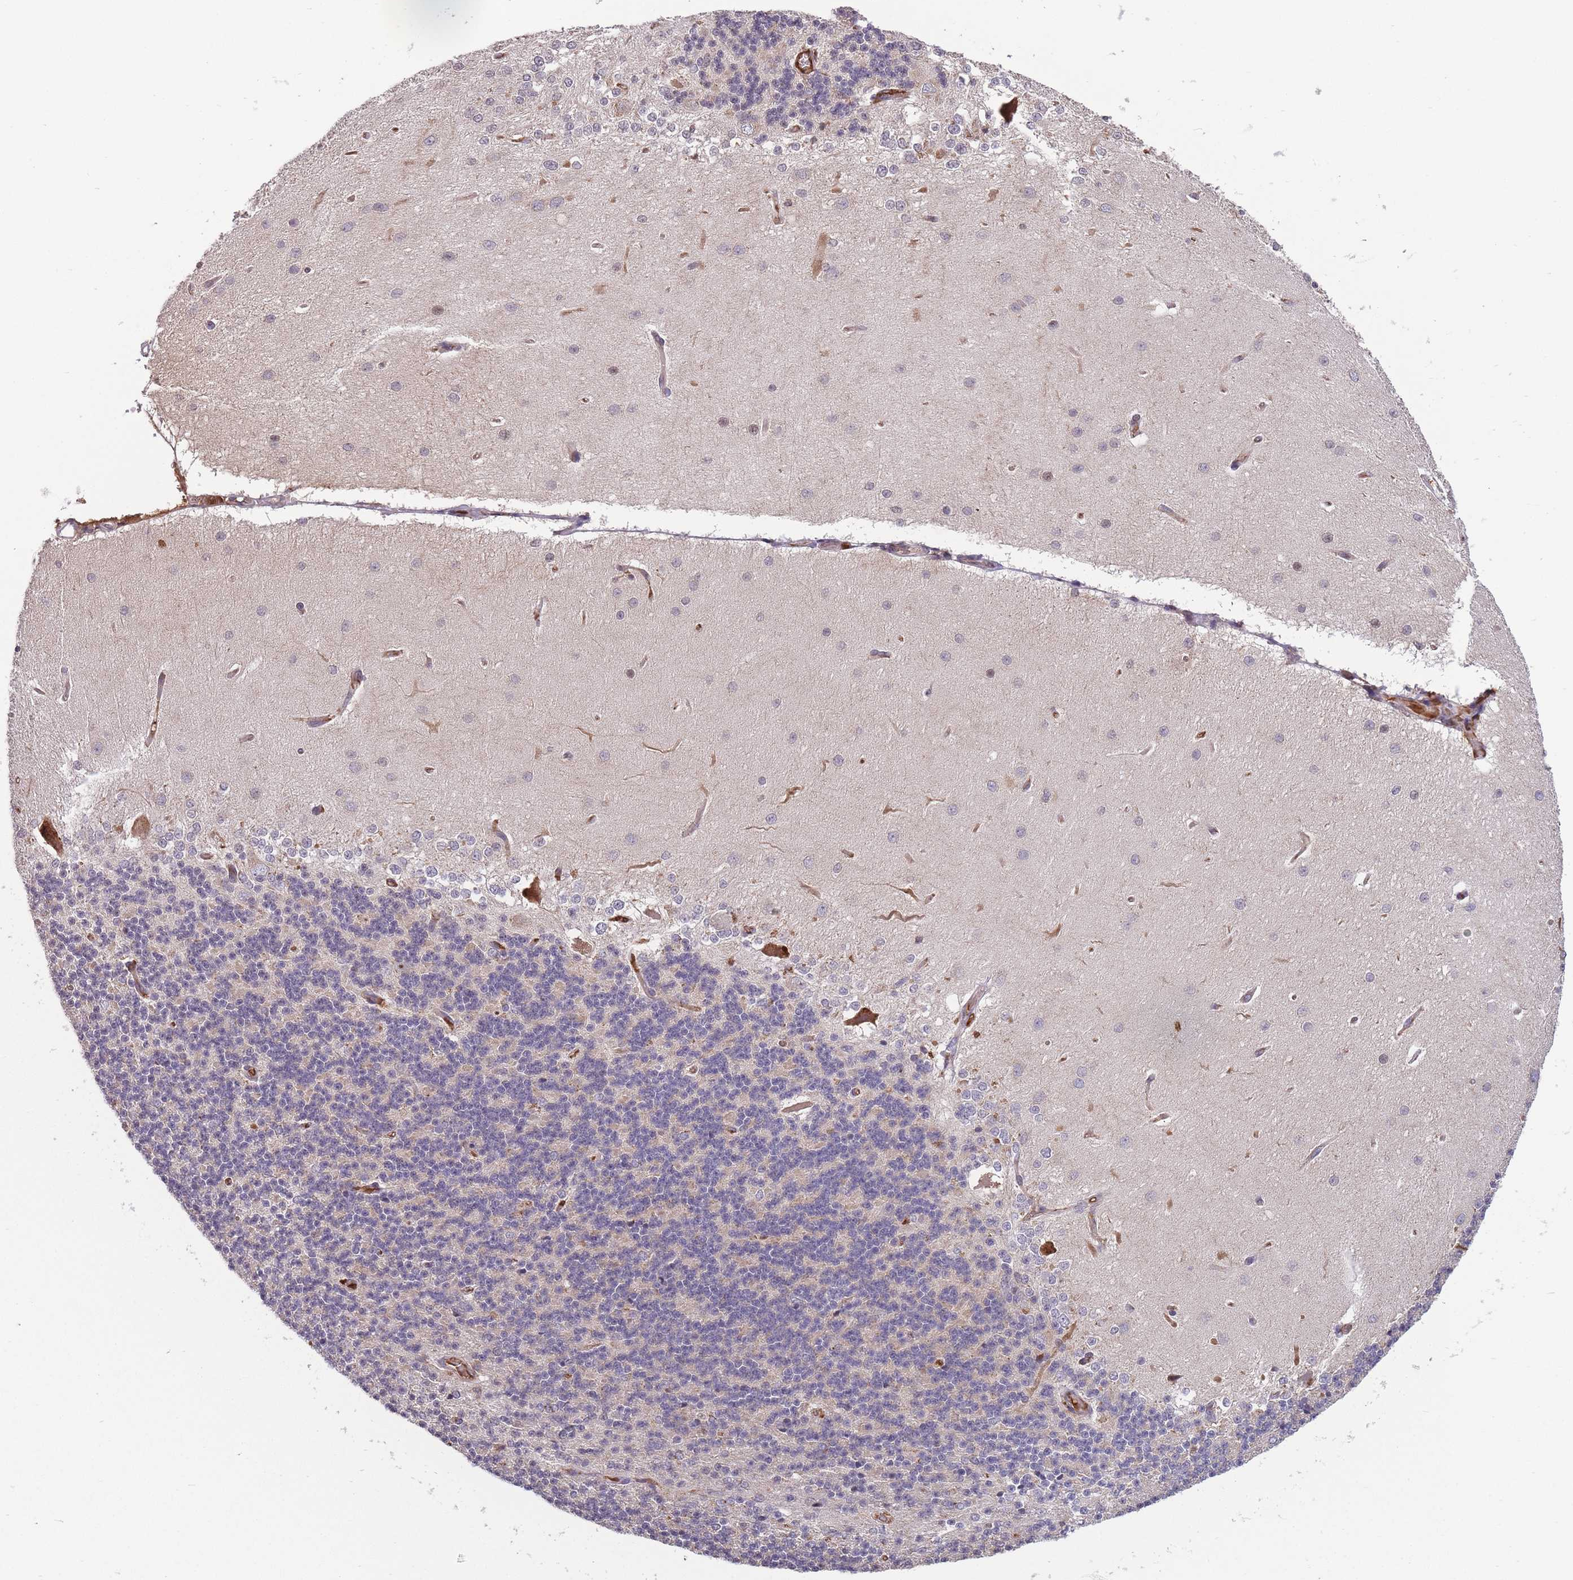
{"staining": {"intensity": "weak", "quantity": "25%-75%", "location": "cytoplasmic/membranous"}, "tissue": "cerebellum", "cell_type": "Cells in granular layer", "image_type": "normal", "snomed": [{"axis": "morphology", "description": "Normal tissue, NOS"}, {"axis": "topography", "description": "Cerebellum"}], "caption": "Brown immunohistochemical staining in unremarkable human cerebellum reveals weak cytoplasmic/membranous staining in approximately 25%-75% of cells in granular layer.", "gene": "RALGDS", "patient": {"sex": "female", "age": 29}}